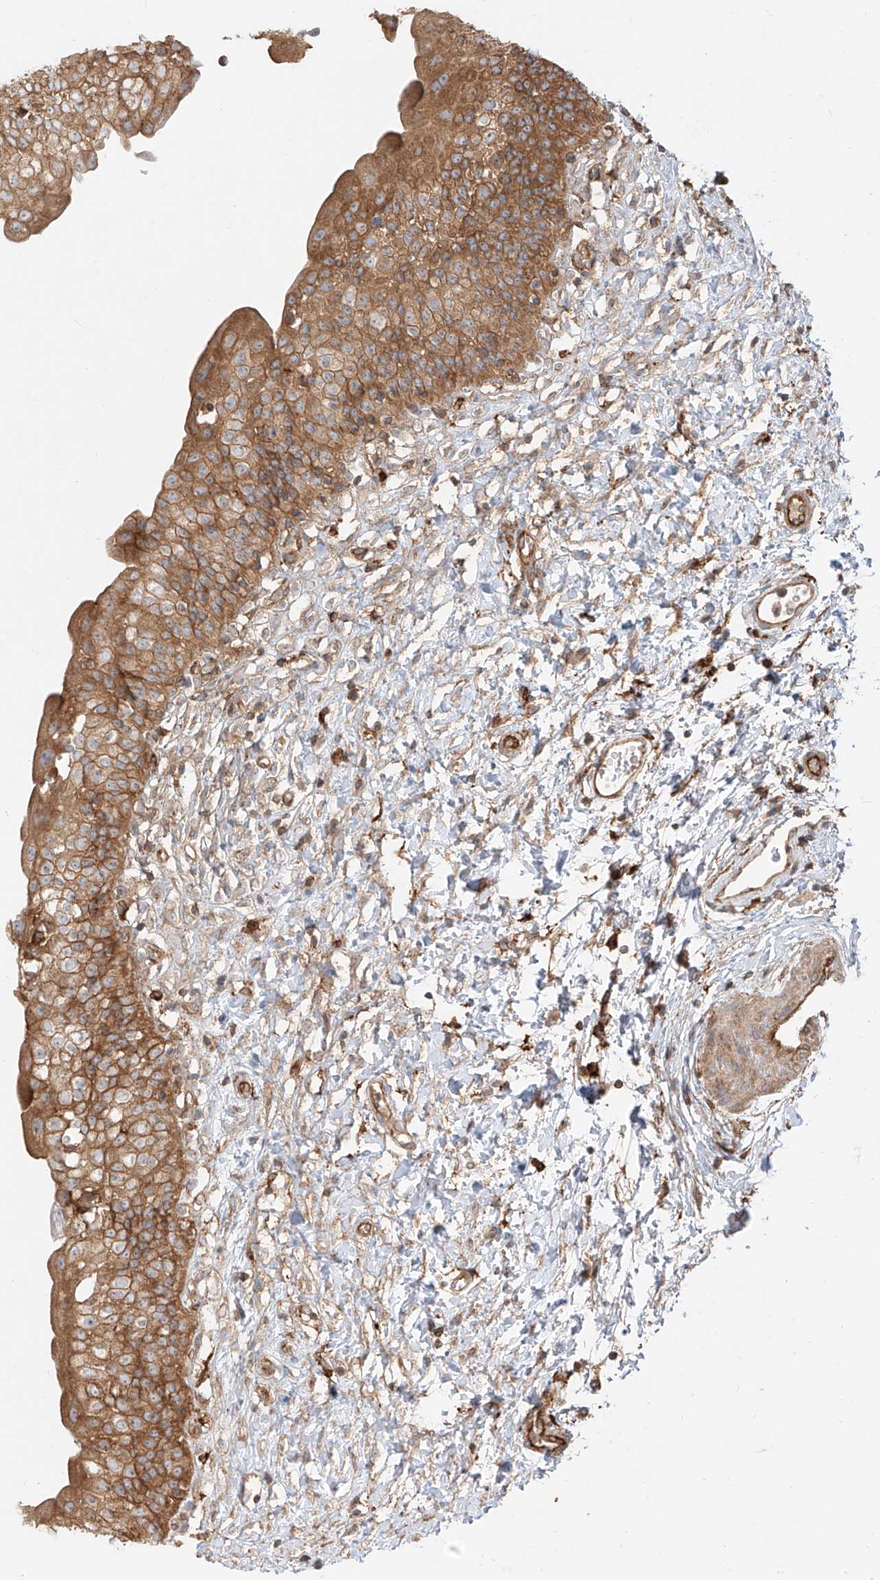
{"staining": {"intensity": "strong", "quantity": ">75%", "location": "cytoplasmic/membranous"}, "tissue": "urinary bladder", "cell_type": "Urothelial cells", "image_type": "normal", "snomed": [{"axis": "morphology", "description": "Normal tissue, NOS"}, {"axis": "topography", "description": "Urinary bladder"}], "caption": "An image showing strong cytoplasmic/membranous positivity in about >75% of urothelial cells in benign urinary bladder, as visualized by brown immunohistochemical staining.", "gene": "SNX9", "patient": {"sex": "male", "age": 51}}